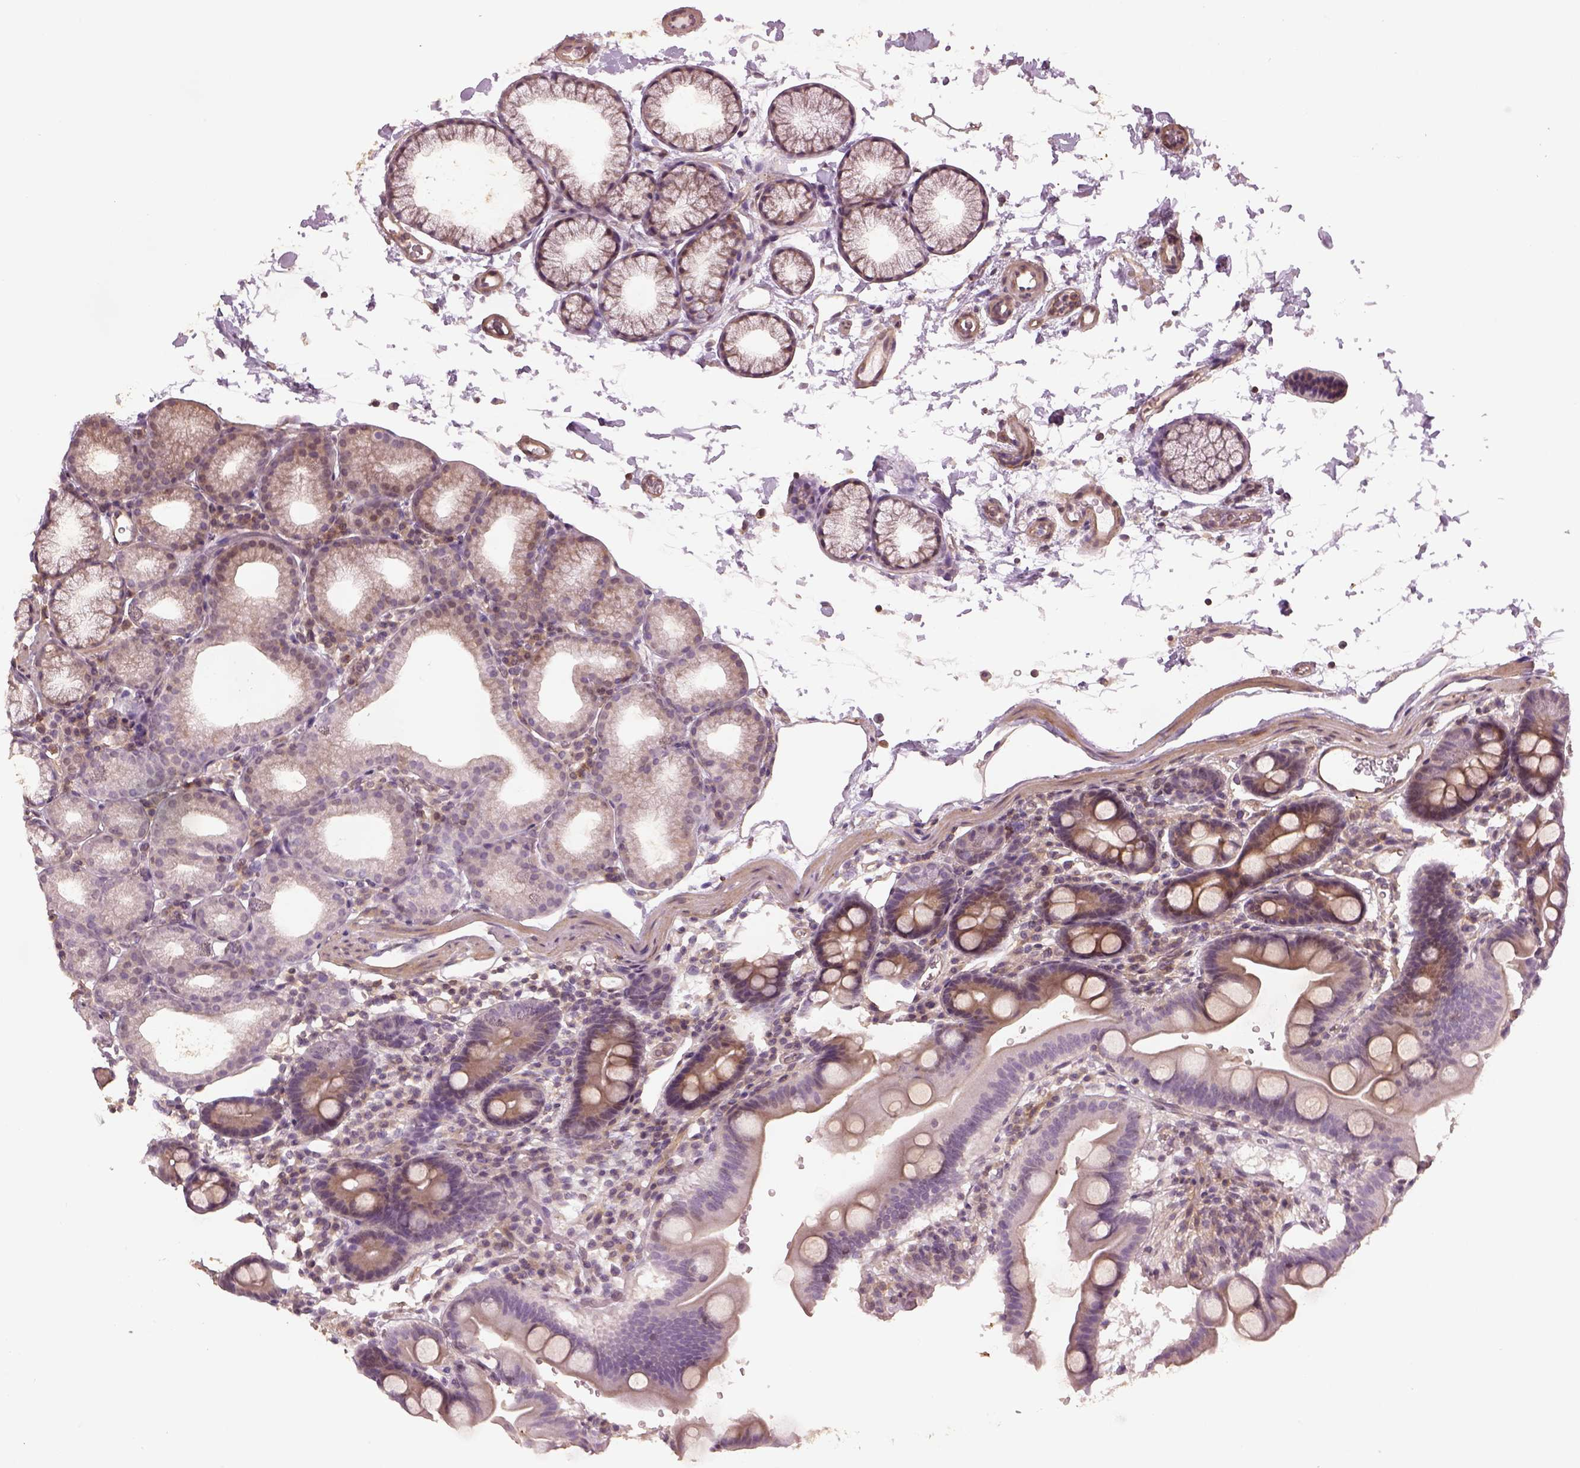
{"staining": {"intensity": "weak", "quantity": ">75%", "location": "cytoplasmic/membranous"}, "tissue": "duodenum", "cell_type": "Glandular cells", "image_type": "normal", "snomed": [{"axis": "morphology", "description": "Normal tissue, NOS"}, {"axis": "topography", "description": "Duodenum"}], "caption": "This micrograph displays immunohistochemistry staining of normal duodenum, with low weak cytoplasmic/membranous expression in about >75% of glandular cells.", "gene": "LIN7A", "patient": {"sex": "male", "age": 59}}